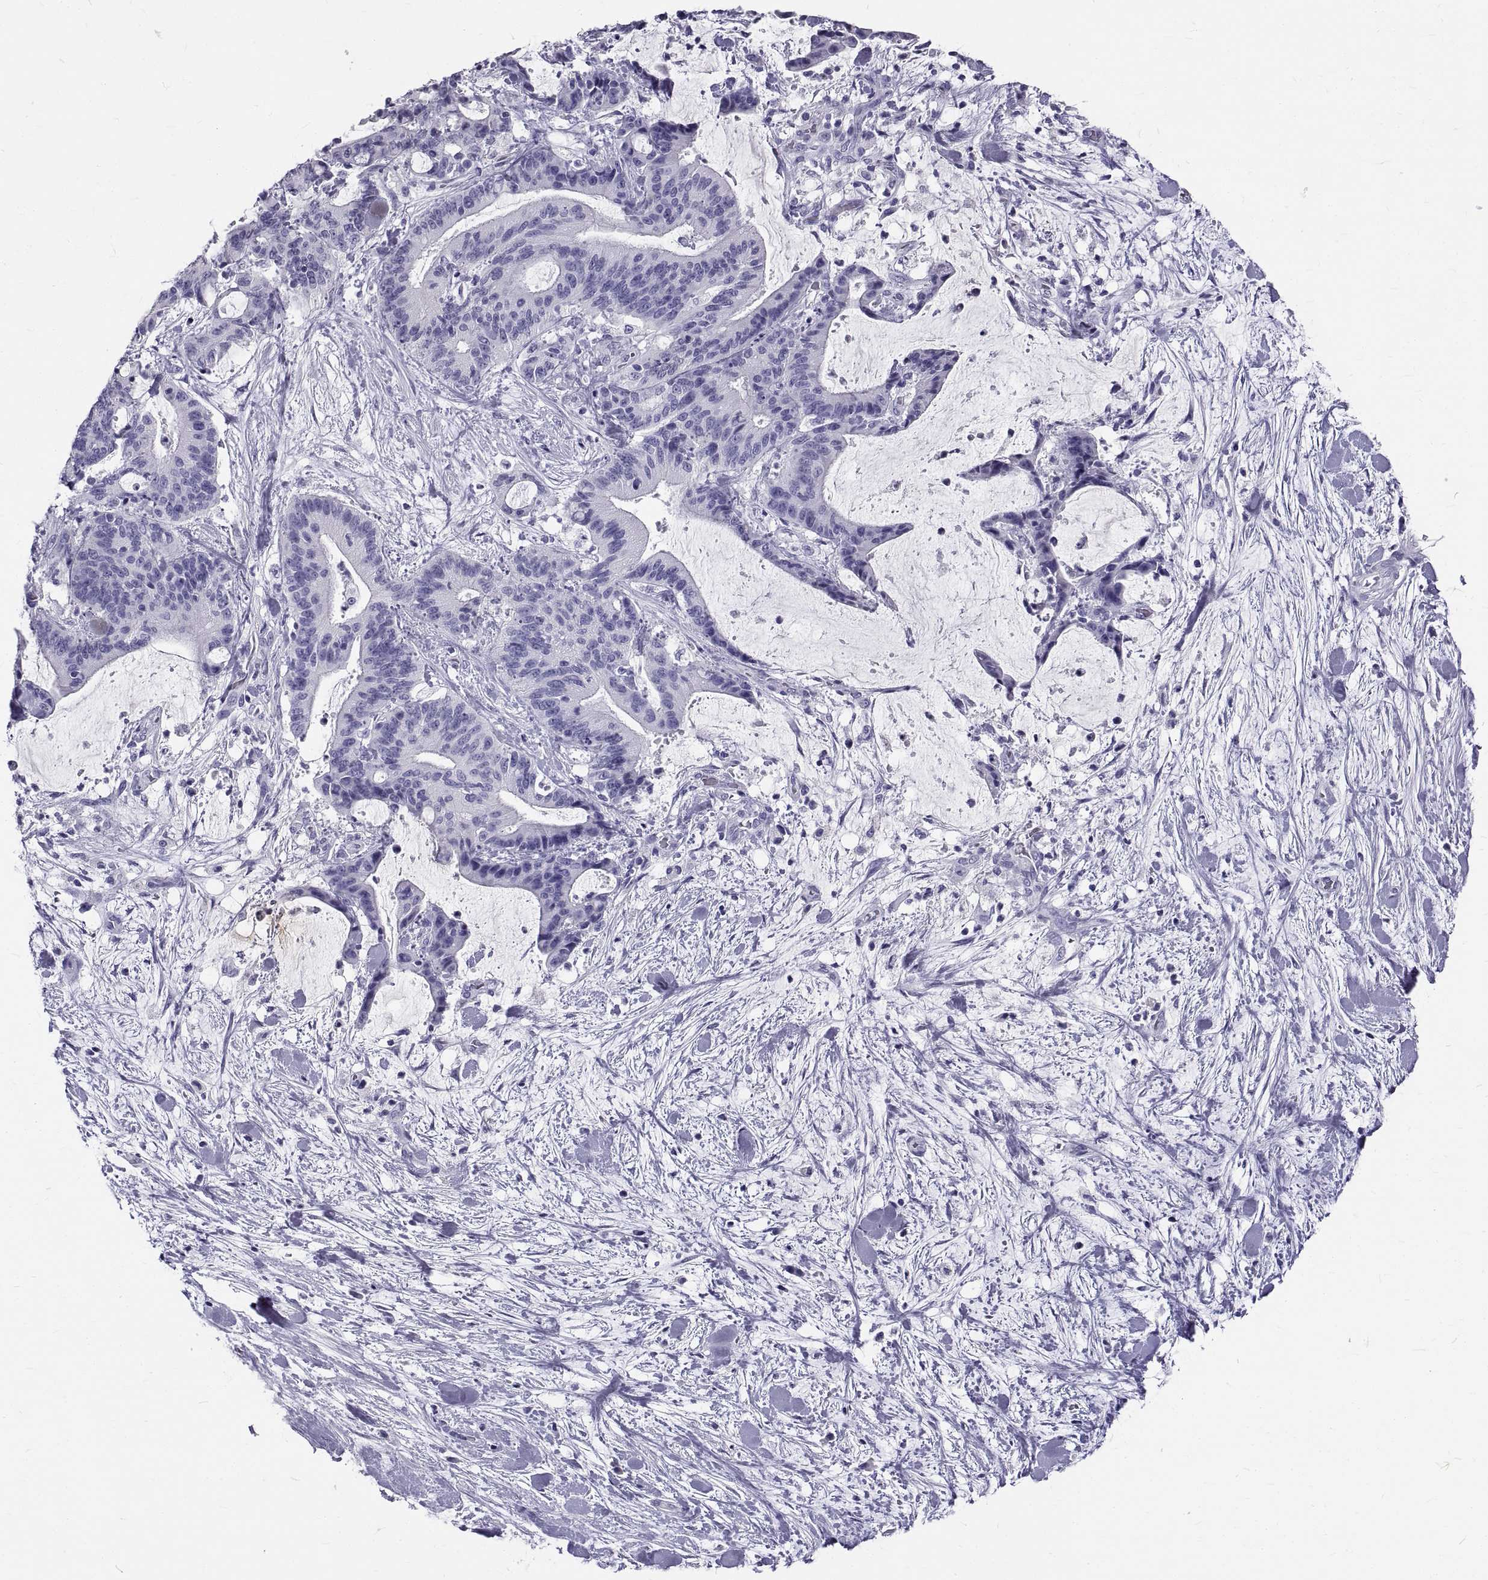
{"staining": {"intensity": "negative", "quantity": "none", "location": "none"}, "tissue": "liver cancer", "cell_type": "Tumor cells", "image_type": "cancer", "snomed": [{"axis": "morphology", "description": "Cholangiocarcinoma"}, {"axis": "topography", "description": "Liver"}], "caption": "Liver cancer (cholangiocarcinoma) stained for a protein using immunohistochemistry reveals no expression tumor cells.", "gene": "GNG12", "patient": {"sex": "female", "age": 73}}